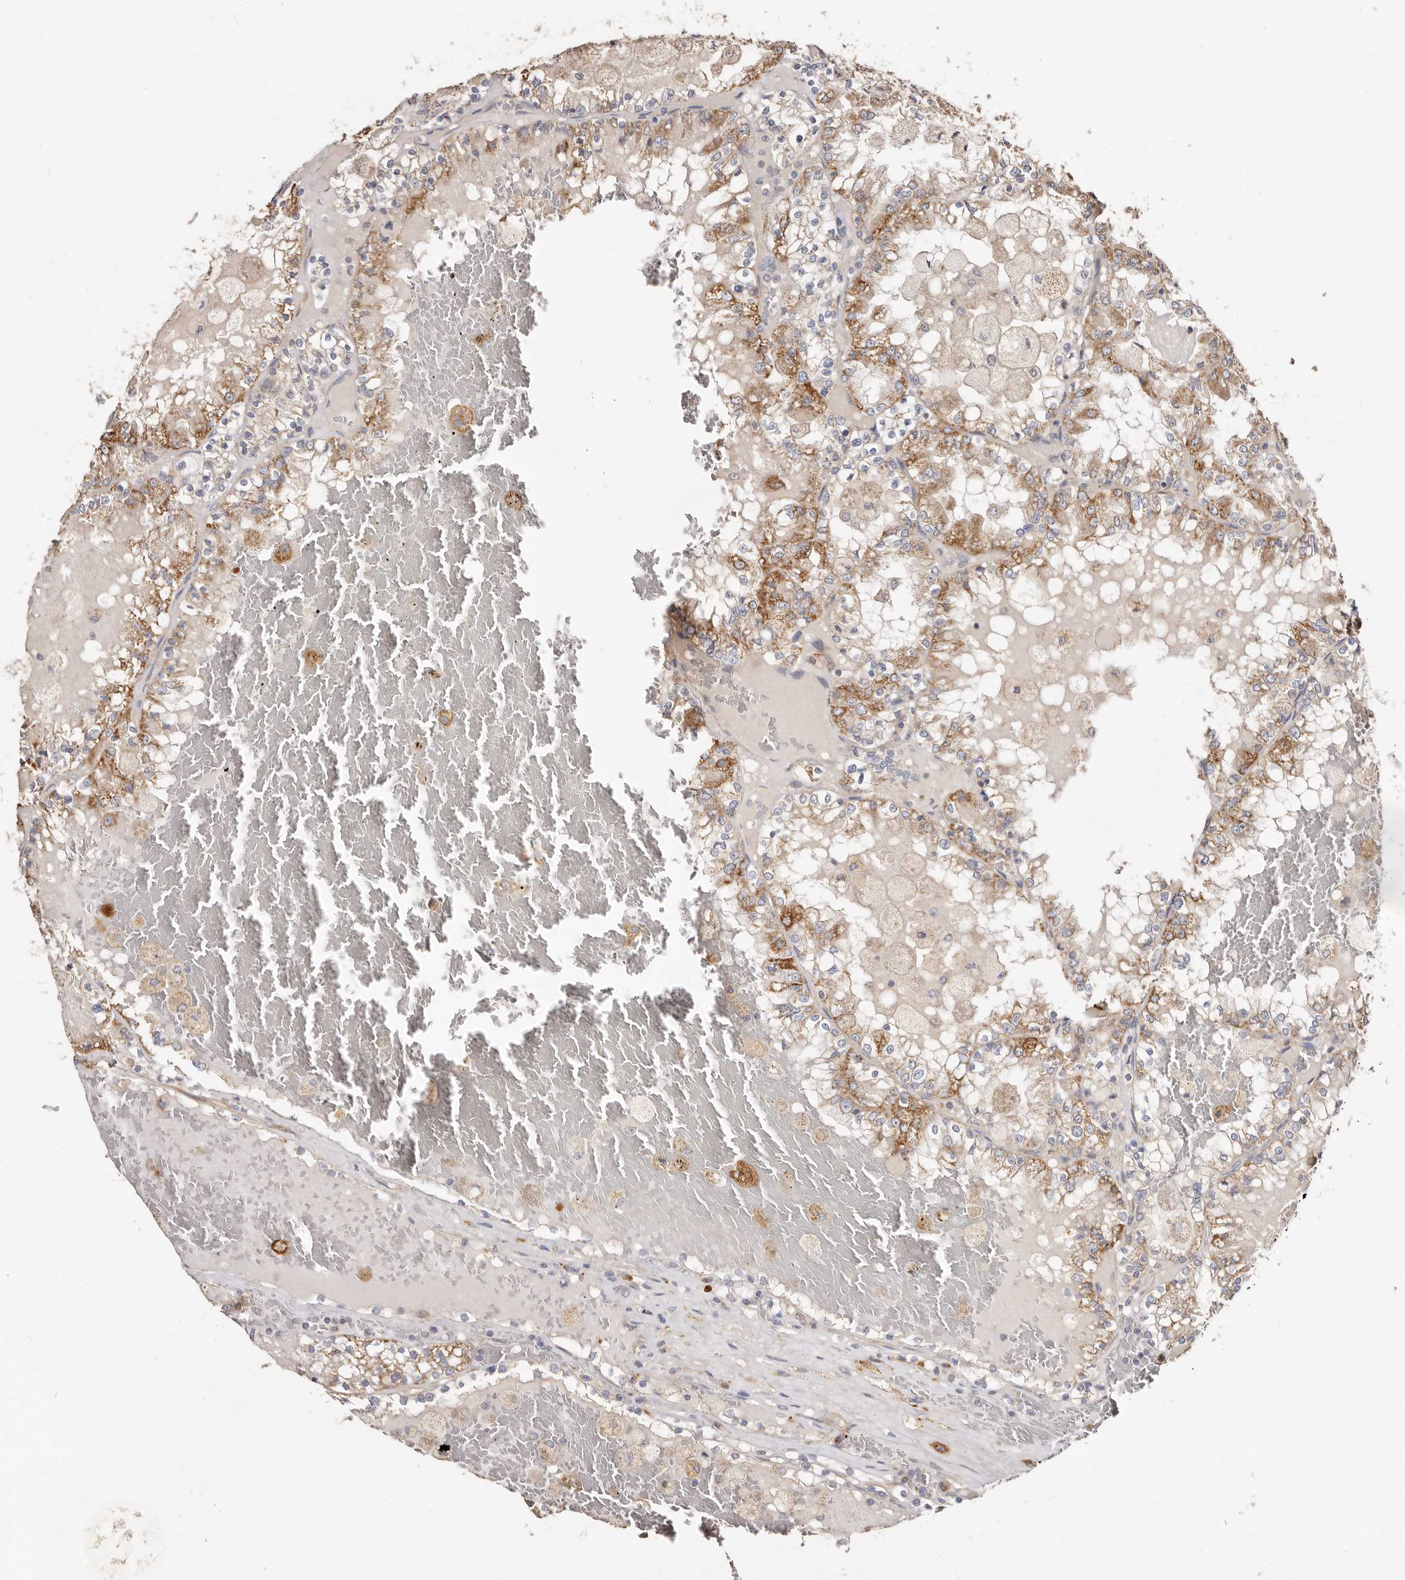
{"staining": {"intensity": "moderate", "quantity": ">75%", "location": "cytoplasmic/membranous"}, "tissue": "renal cancer", "cell_type": "Tumor cells", "image_type": "cancer", "snomed": [{"axis": "morphology", "description": "Adenocarcinoma, NOS"}, {"axis": "topography", "description": "Kidney"}], "caption": "Protein staining shows moderate cytoplasmic/membranous staining in about >75% of tumor cells in adenocarcinoma (renal).", "gene": "BAIAP2L1", "patient": {"sex": "female", "age": 56}}